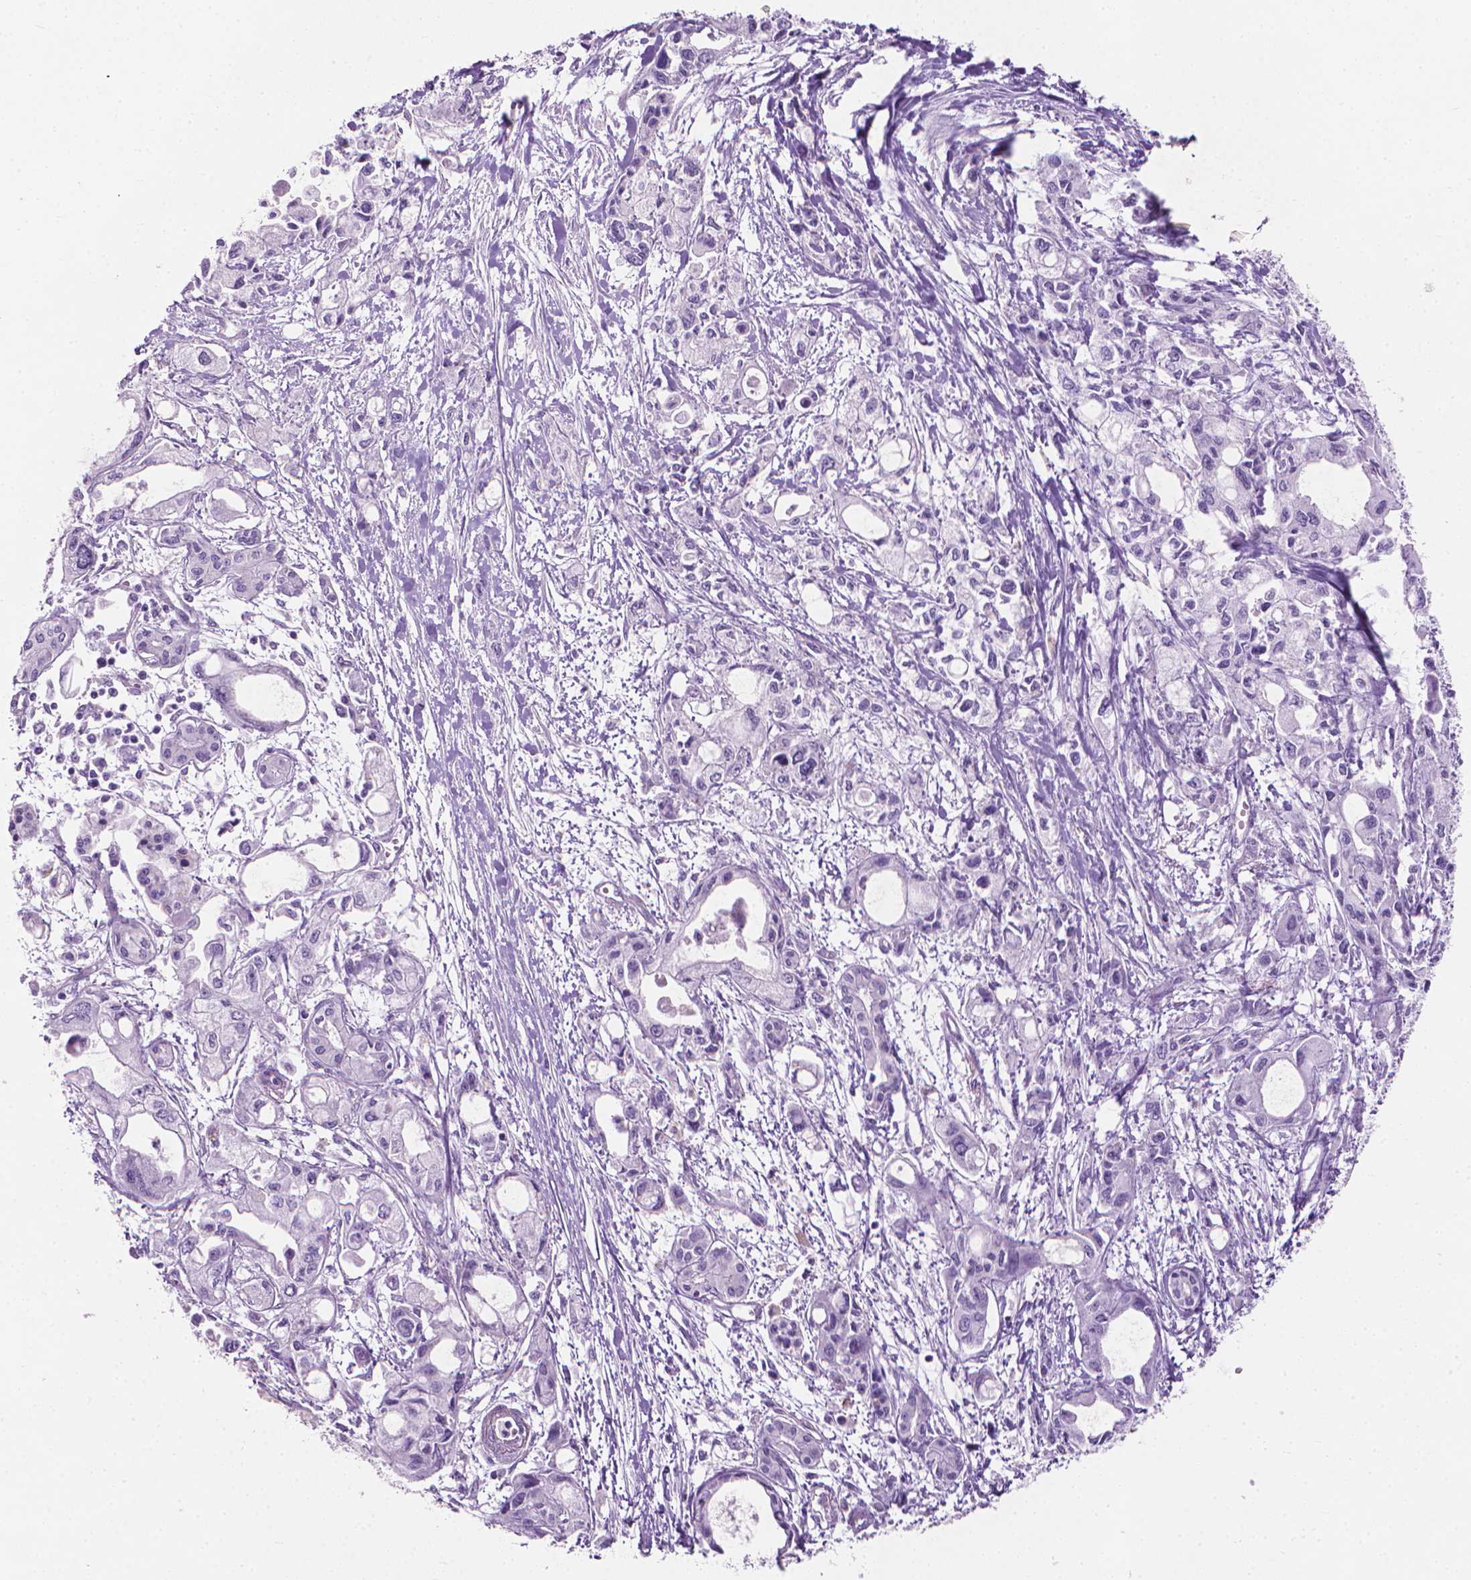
{"staining": {"intensity": "negative", "quantity": "none", "location": "none"}, "tissue": "pancreatic cancer", "cell_type": "Tumor cells", "image_type": "cancer", "snomed": [{"axis": "morphology", "description": "Adenocarcinoma, NOS"}, {"axis": "topography", "description": "Pancreas"}], "caption": "Adenocarcinoma (pancreatic) was stained to show a protein in brown. There is no significant positivity in tumor cells.", "gene": "KRT73", "patient": {"sex": "female", "age": 61}}